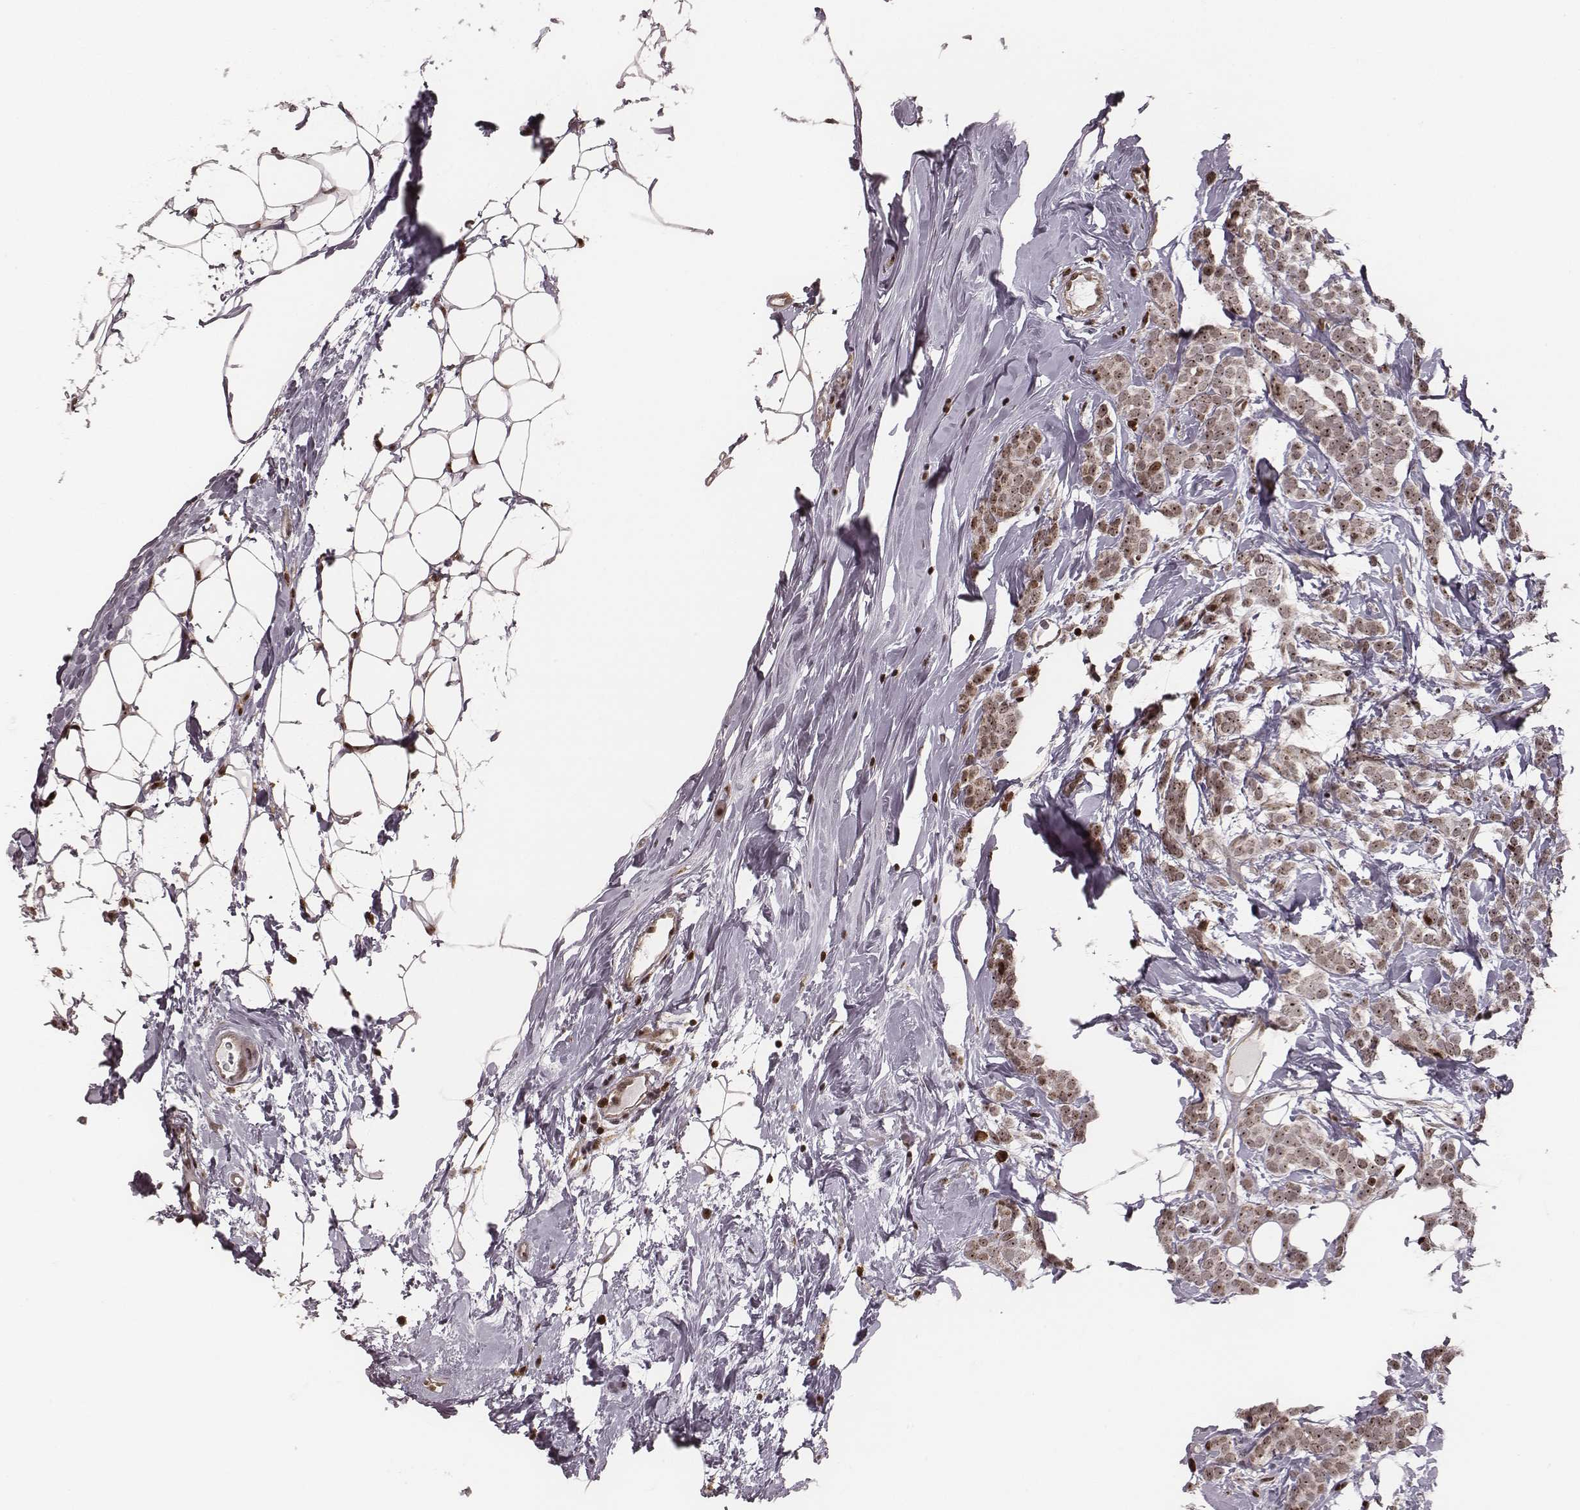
{"staining": {"intensity": "moderate", "quantity": ">75%", "location": "cytoplasmic/membranous,nuclear"}, "tissue": "breast cancer", "cell_type": "Tumor cells", "image_type": "cancer", "snomed": [{"axis": "morphology", "description": "Lobular carcinoma"}, {"axis": "topography", "description": "Breast"}], "caption": "This is an image of immunohistochemistry staining of breast cancer (lobular carcinoma), which shows moderate staining in the cytoplasmic/membranous and nuclear of tumor cells.", "gene": "VRK3", "patient": {"sex": "female", "age": 49}}